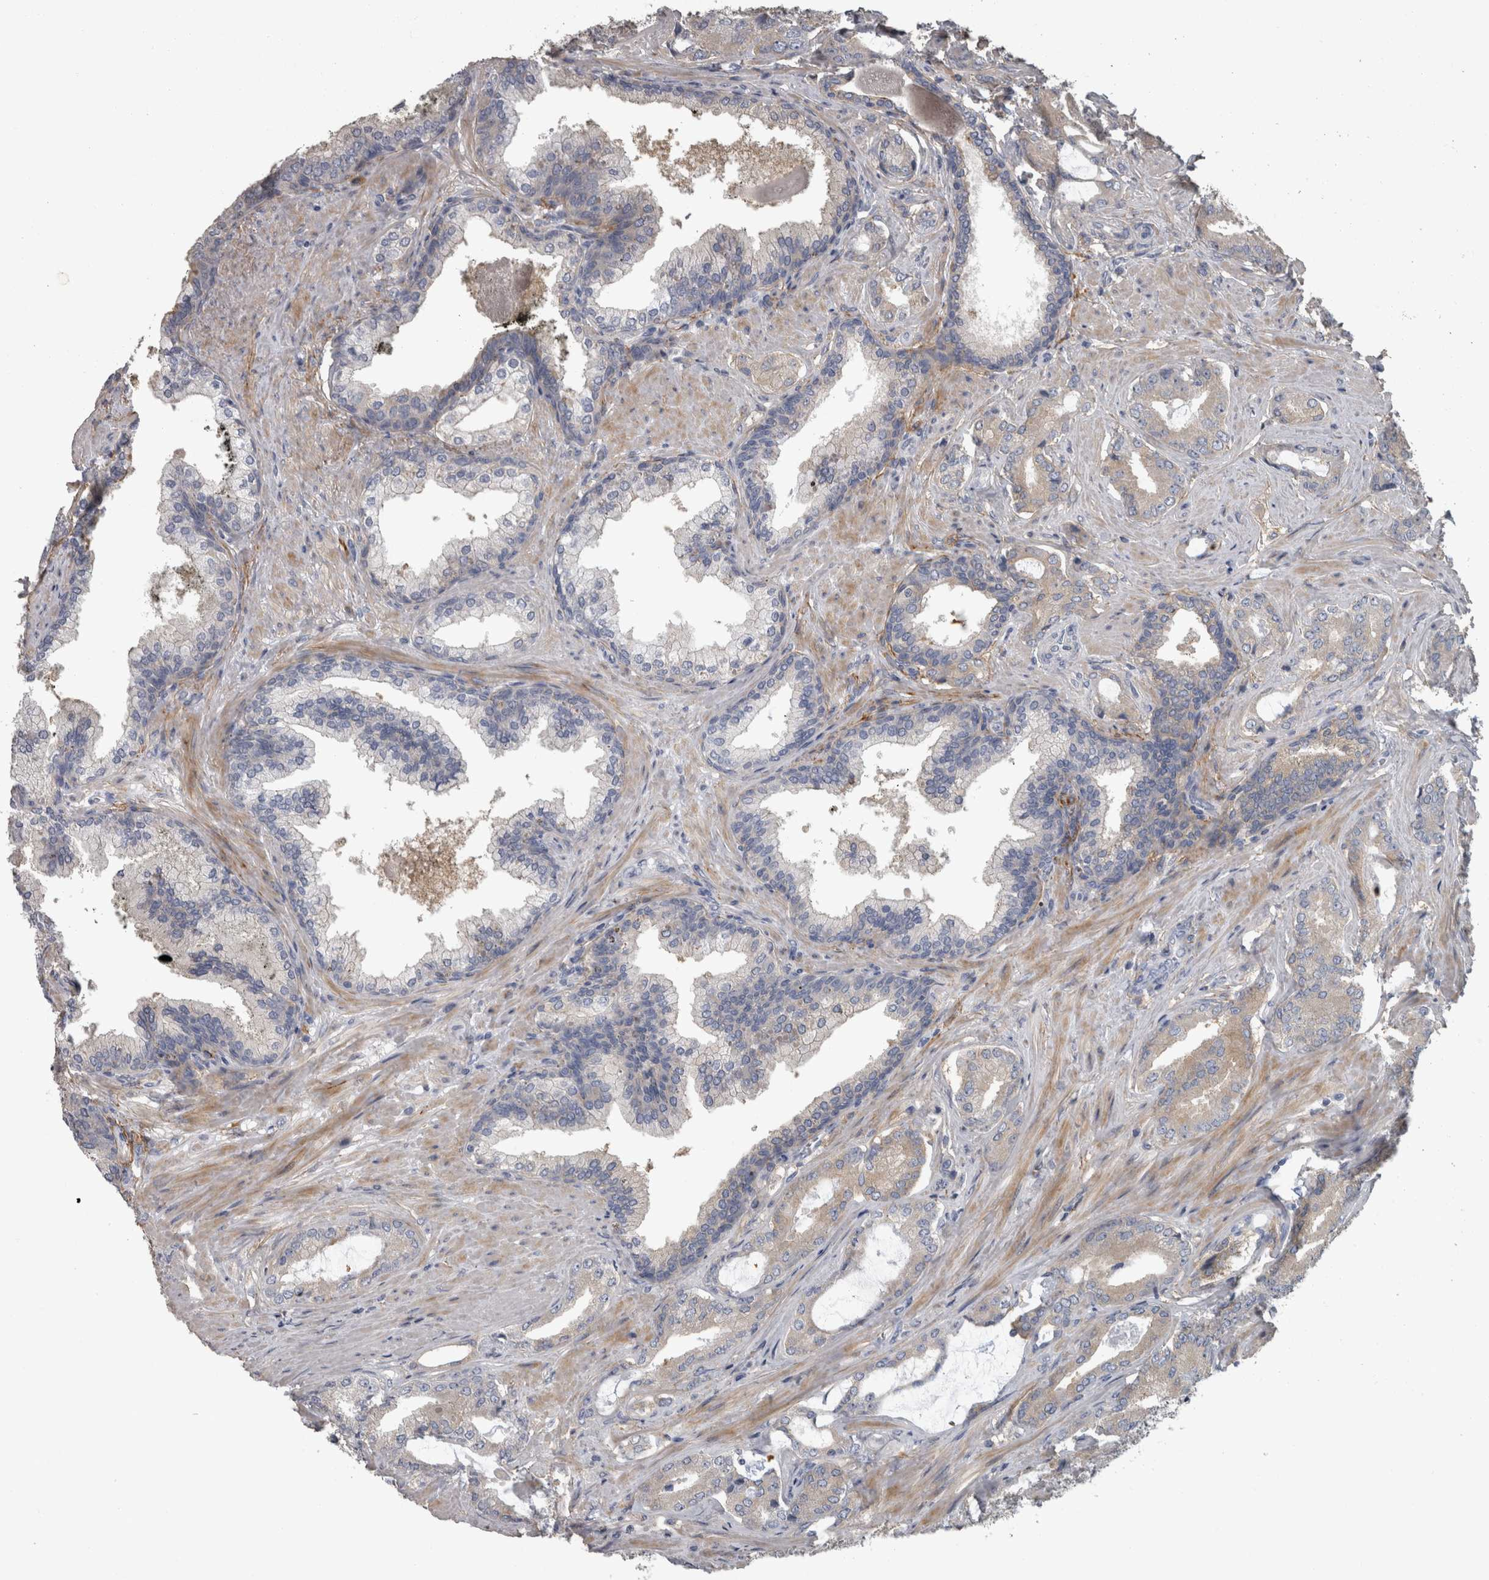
{"staining": {"intensity": "negative", "quantity": "none", "location": "none"}, "tissue": "prostate cancer", "cell_type": "Tumor cells", "image_type": "cancer", "snomed": [{"axis": "morphology", "description": "Adenocarcinoma, Low grade"}, {"axis": "topography", "description": "Prostate"}], "caption": "Tumor cells are negative for brown protein staining in prostate cancer (low-grade adenocarcinoma).", "gene": "EFEMP2", "patient": {"sex": "male", "age": 71}}